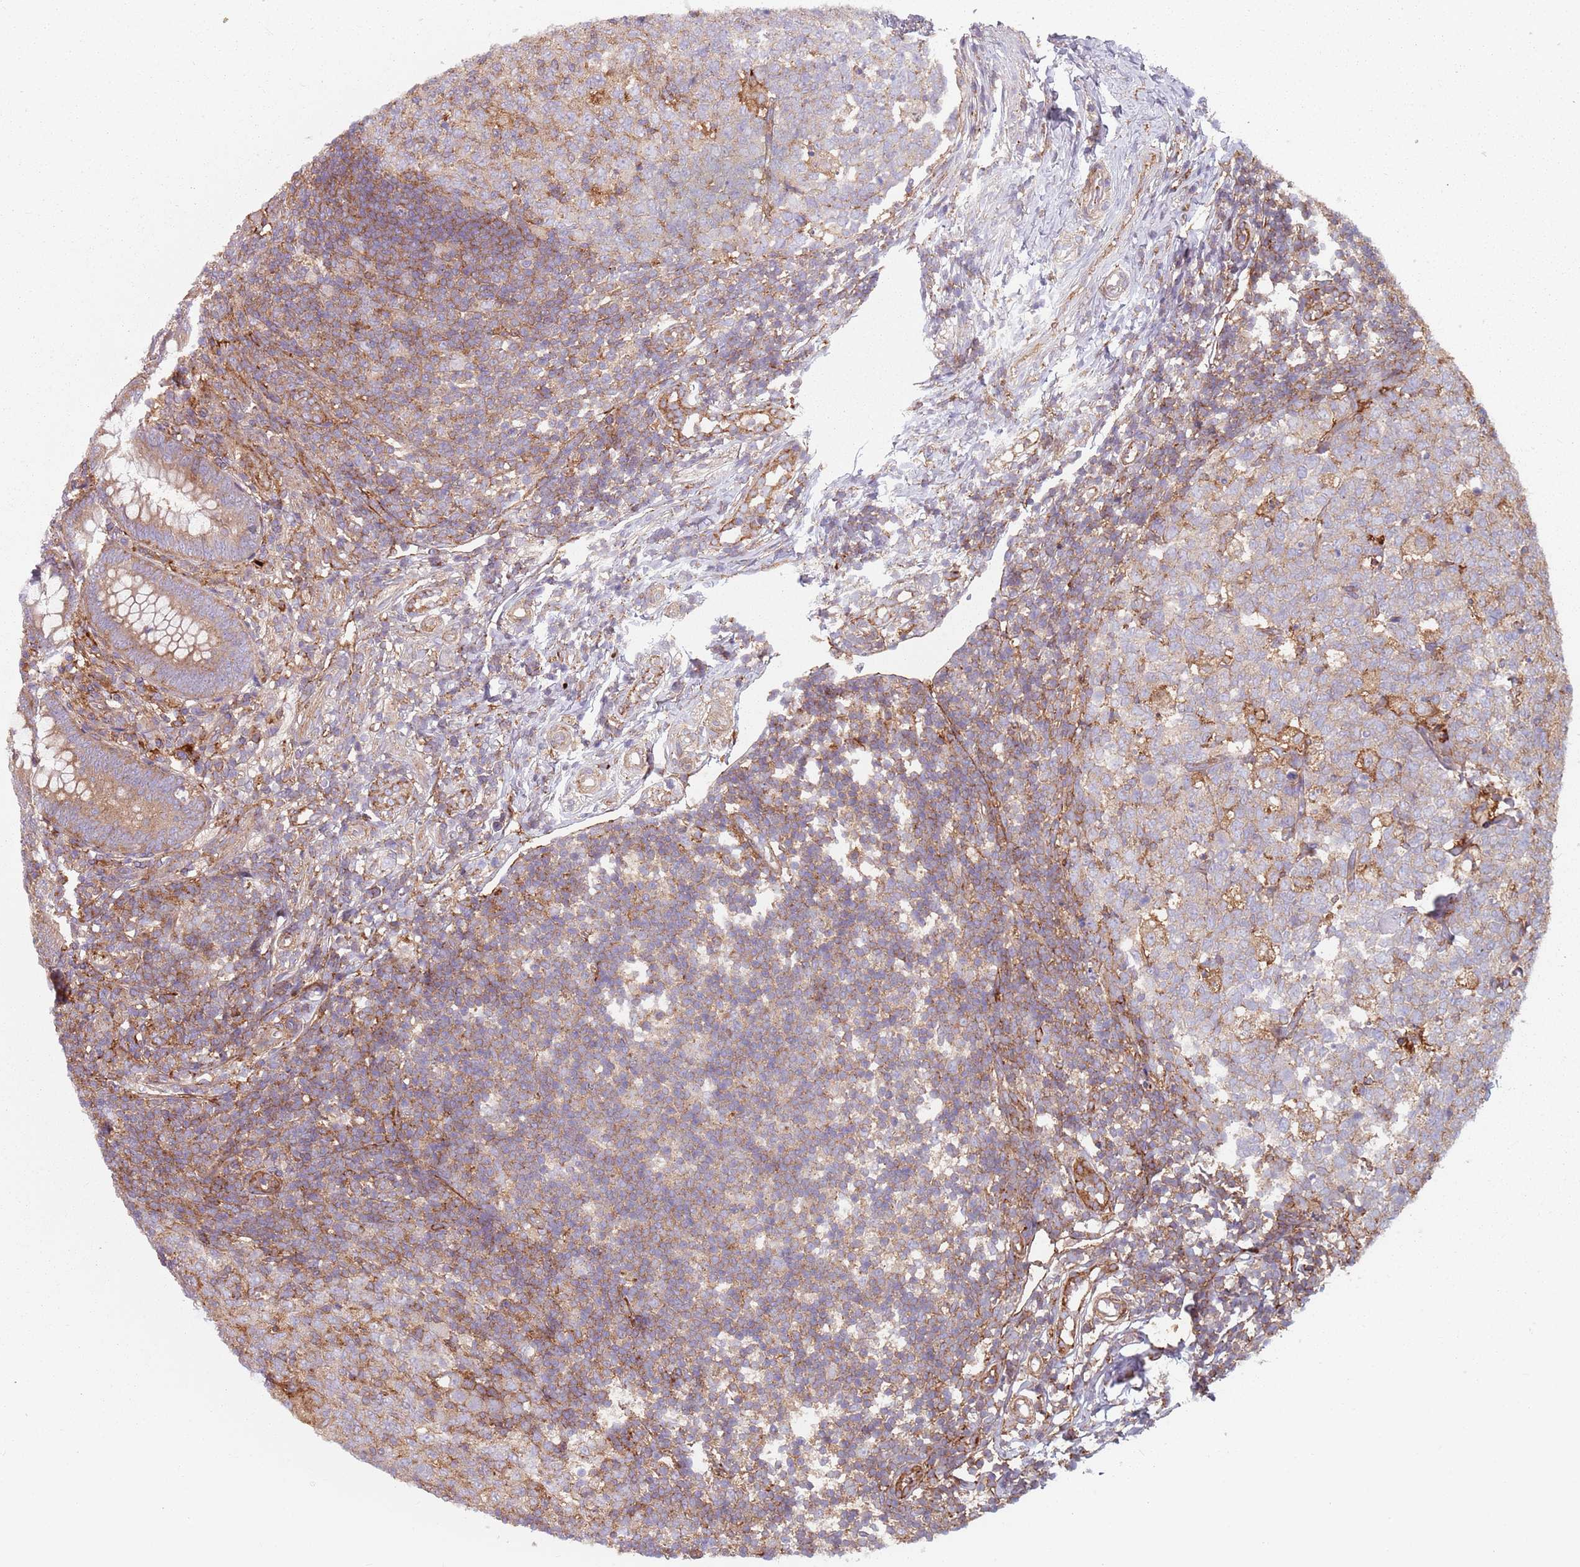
{"staining": {"intensity": "weak", "quantity": ">75%", "location": "cytoplasmic/membranous"}, "tissue": "appendix", "cell_type": "Glandular cells", "image_type": "normal", "snomed": [{"axis": "morphology", "description": "Normal tissue, NOS"}, {"axis": "topography", "description": "Appendix"}], "caption": "Immunohistochemical staining of unremarkable human appendix shows weak cytoplasmic/membranous protein positivity in approximately >75% of glandular cells. (IHC, brightfield microscopy, high magnification).", "gene": "TPD52L2", "patient": {"sex": "male", "age": 14}}